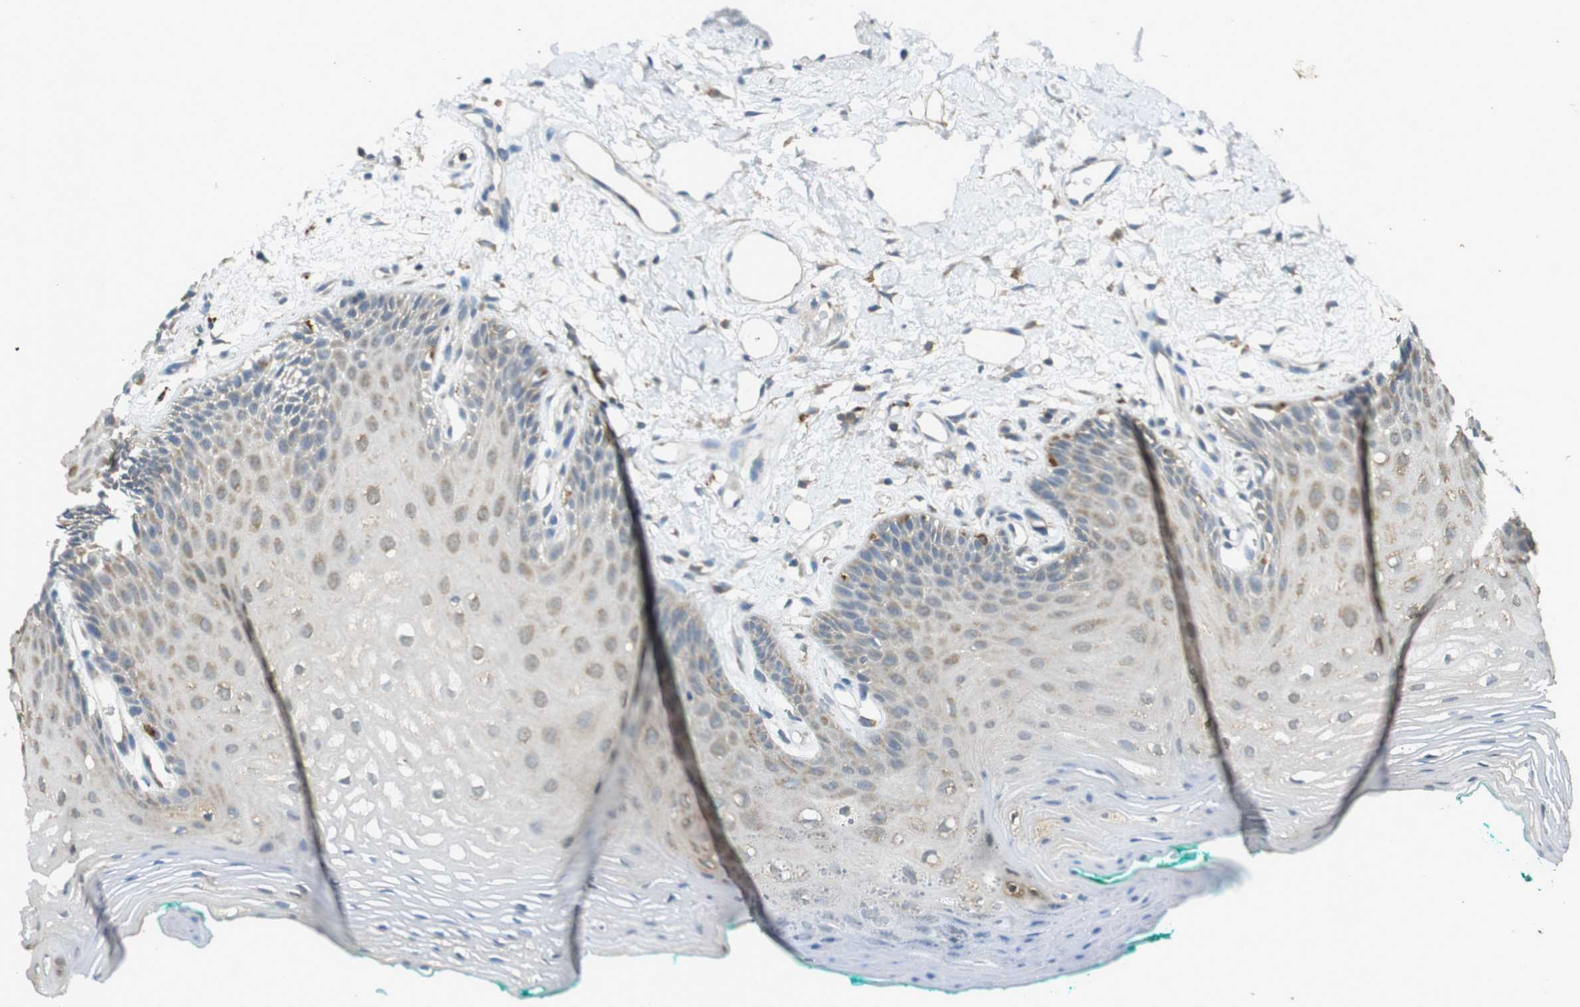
{"staining": {"intensity": "weak", "quantity": "25%-75%", "location": "cytoplasmic/membranous,nuclear"}, "tissue": "oral mucosa", "cell_type": "Squamous epithelial cells", "image_type": "normal", "snomed": [{"axis": "morphology", "description": "Normal tissue, NOS"}, {"axis": "topography", "description": "Skeletal muscle"}, {"axis": "topography", "description": "Oral tissue"}, {"axis": "topography", "description": "Peripheral nerve tissue"}], "caption": "Immunohistochemistry (DAB (3,3'-diaminobenzidine)) staining of unremarkable human oral mucosa displays weak cytoplasmic/membranous,nuclear protein expression in approximately 25%-75% of squamous epithelial cells.", "gene": "BRI3BP", "patient": {"sex": "female", "age": 84}}